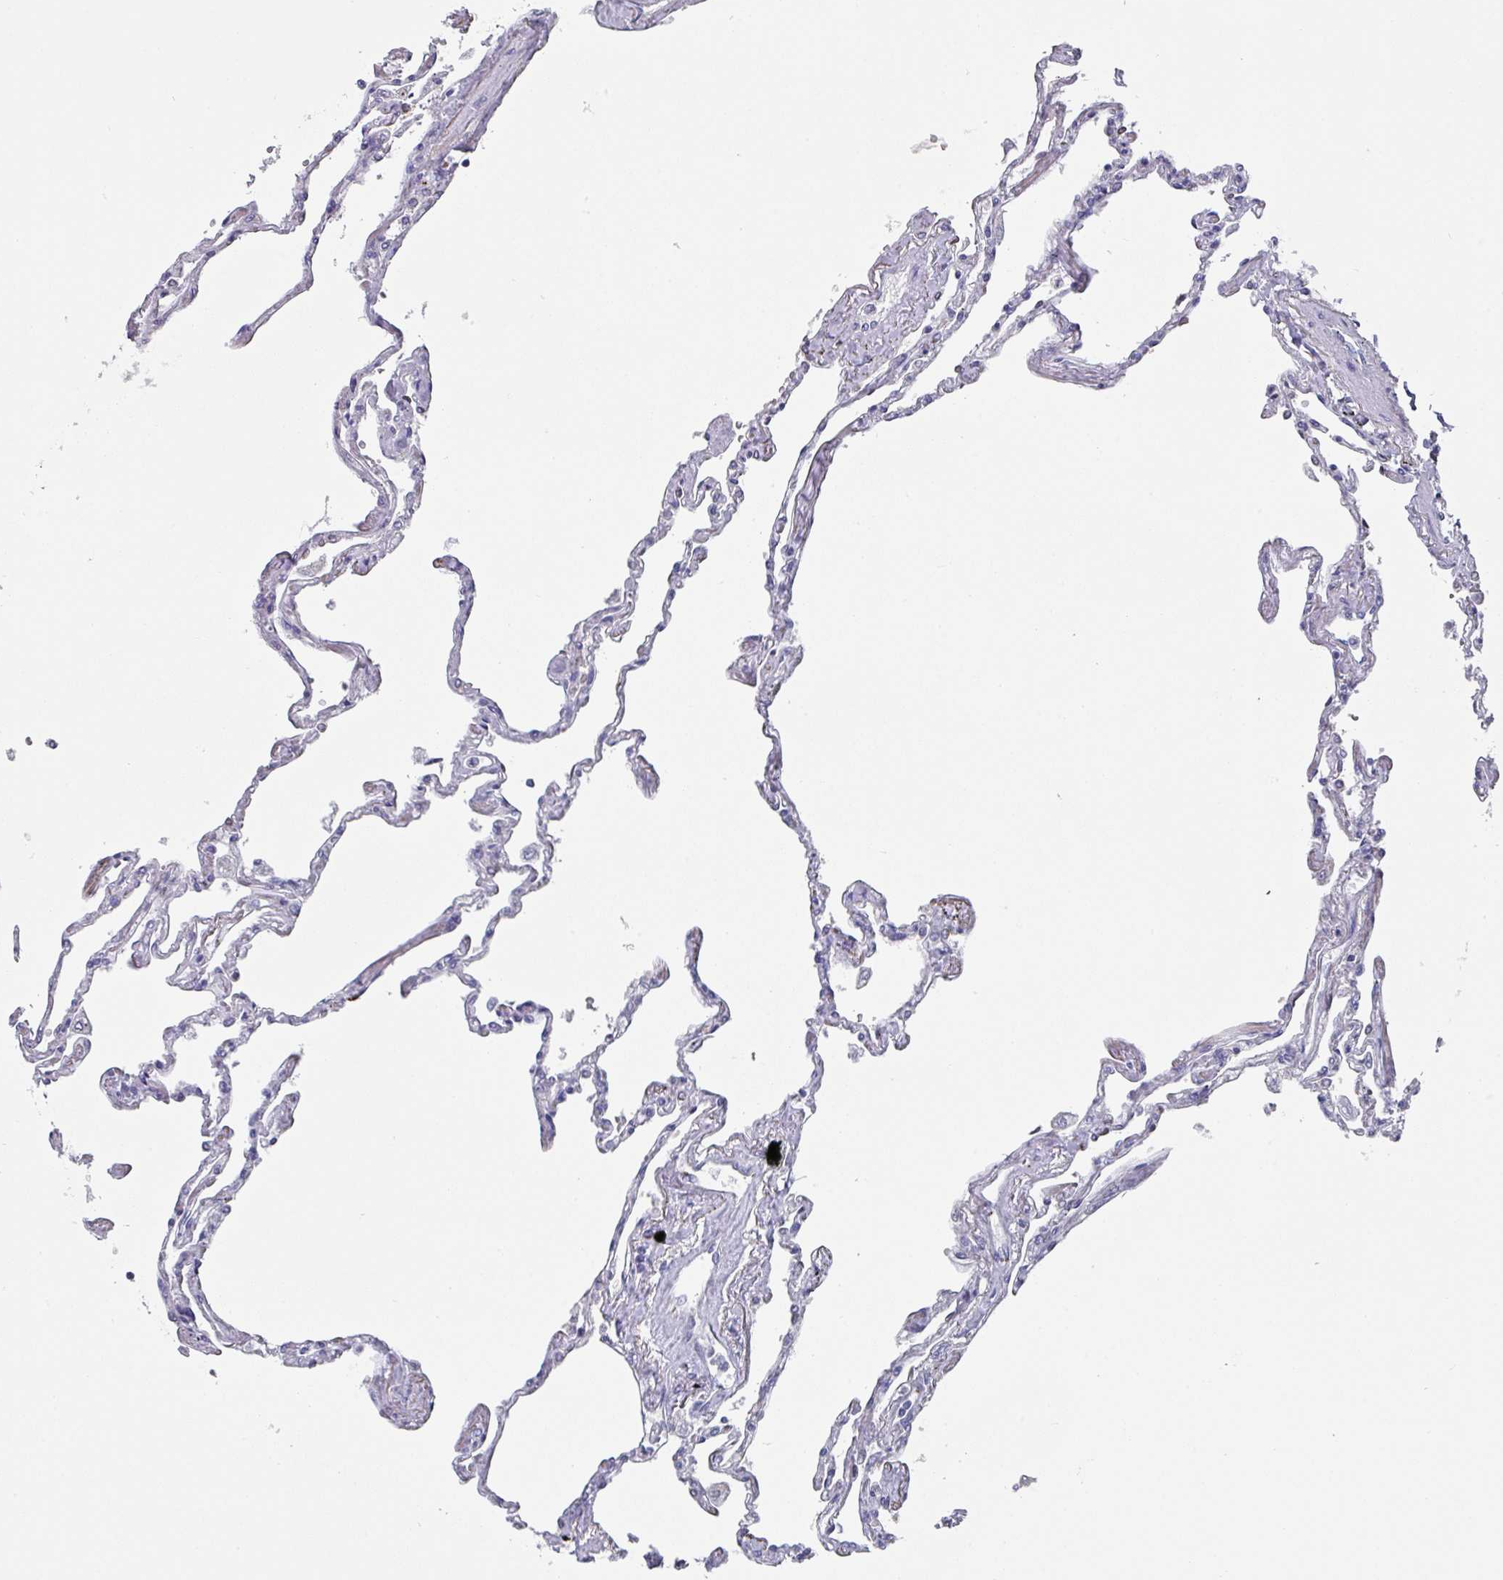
{"staining": {"intensity": "negative", "quantity": "none", "location": "none"}, "tissue": "lung", "cell_type": "Alveolar cells", "image_type": "normal", "snomed": [{"axis": "morphology", "description": "Normal tissue, NOS"}, {"axis": "topography", "description": "Lung"}], "caption": "Immunohistochemistry image of benign lung stained for a protein (brown), which reveals no expression in alveolar cells.", "gene": "VKORC1L1", "patient": {"sex": "female", "age": 67}}